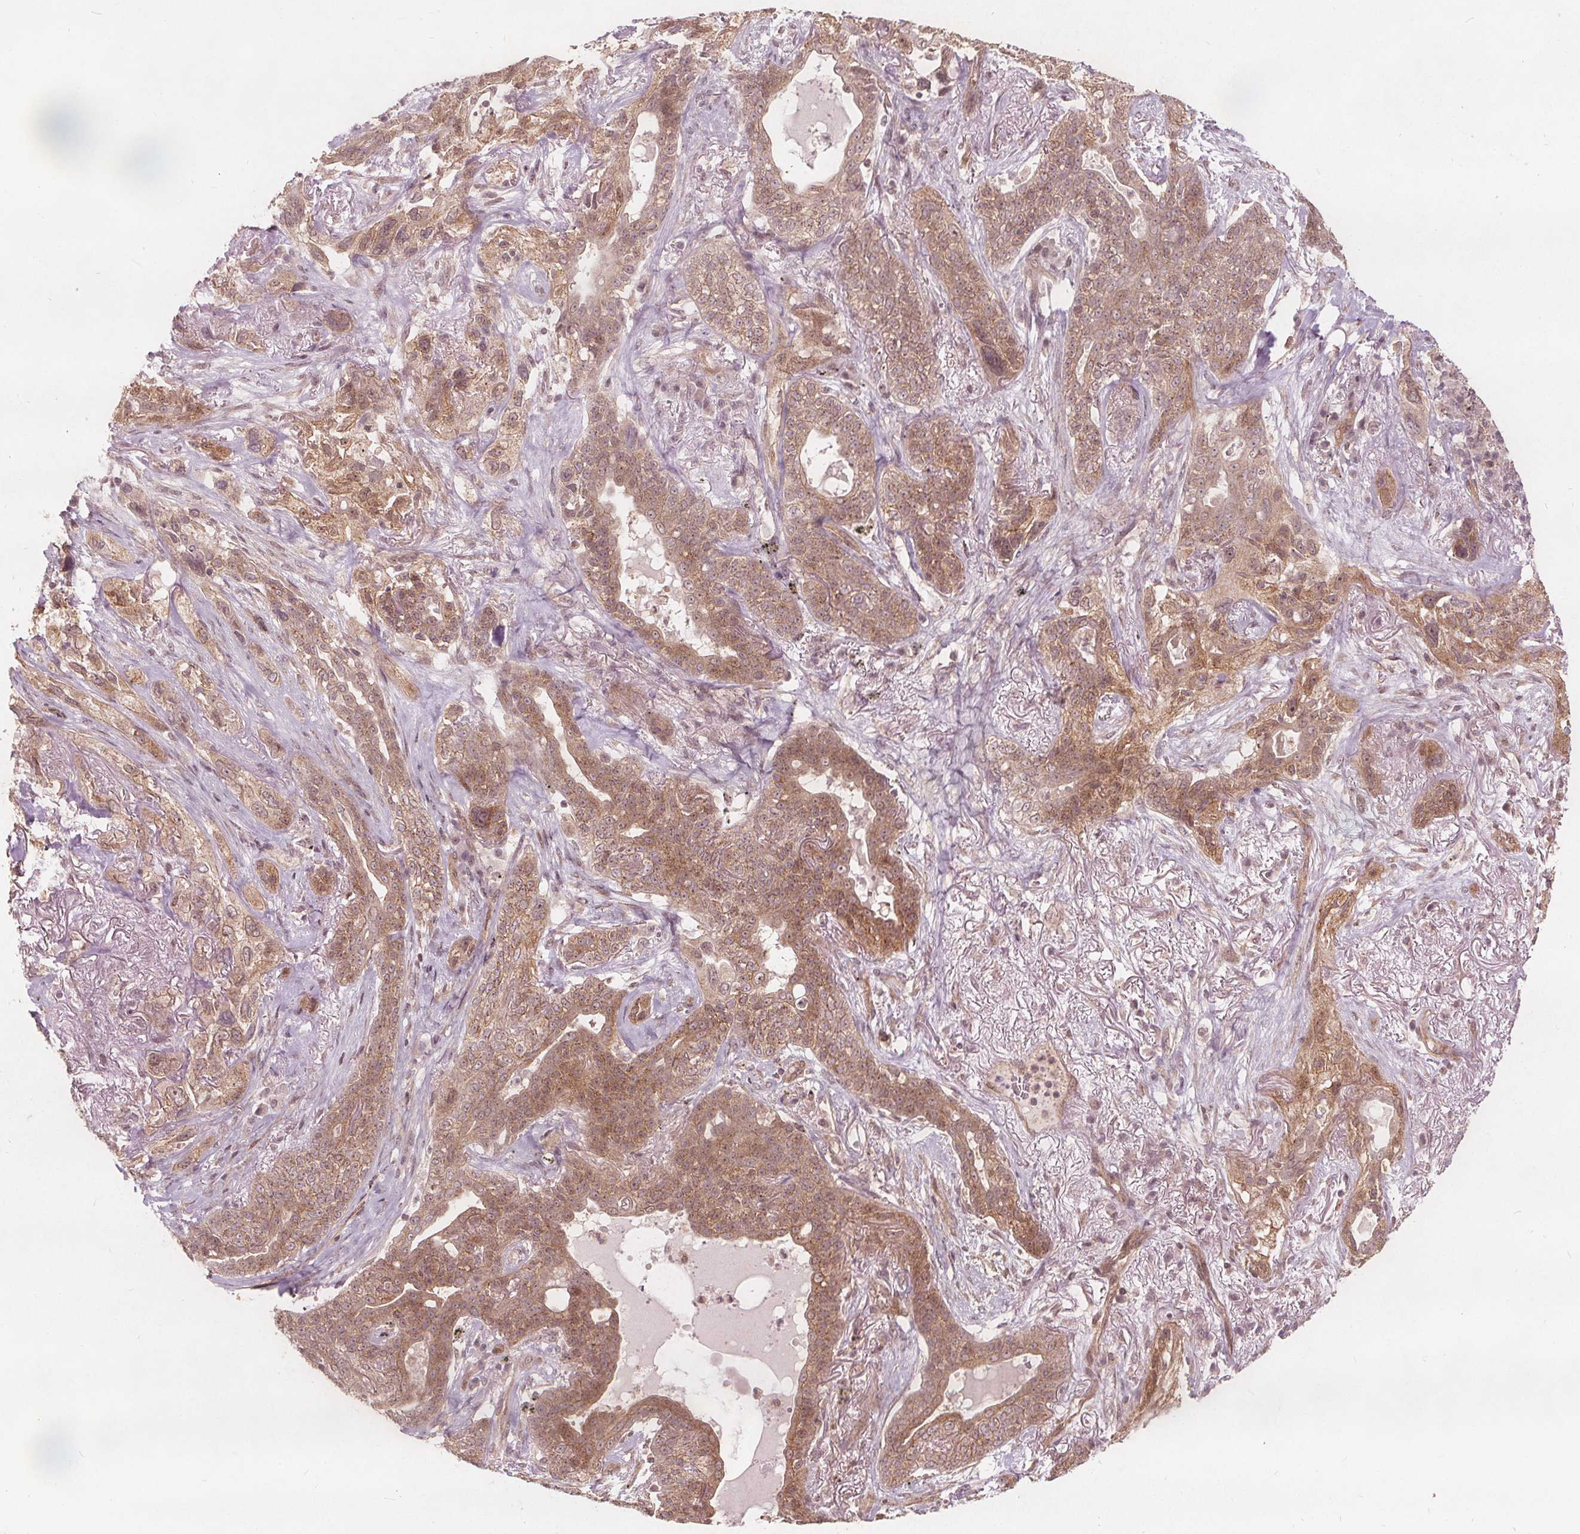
{"staining": {"intensity": "moderate", "quantity": ">75%", "location": "cytoplasmic/membranous,nuclear"}, "tissue": "lung cancer", "cell_type": "Tumor cells", "image_type": "cancer", "snomed": [{"axis": "morphology", "description": "Squamous cell carcinoma, NOS"}, {"axis": "topography", "description": "Lung"}], "caption": "A brown stain labels moderate cytoplasmic/membranous and nuclear expression of a protein in lung squamous cell carcinoma tumor cells. (Brightfield microscopy of DAB IHC at high magnification).", "gene": "PPP1CB", "patient": {"sex": "female", "age": 70}}